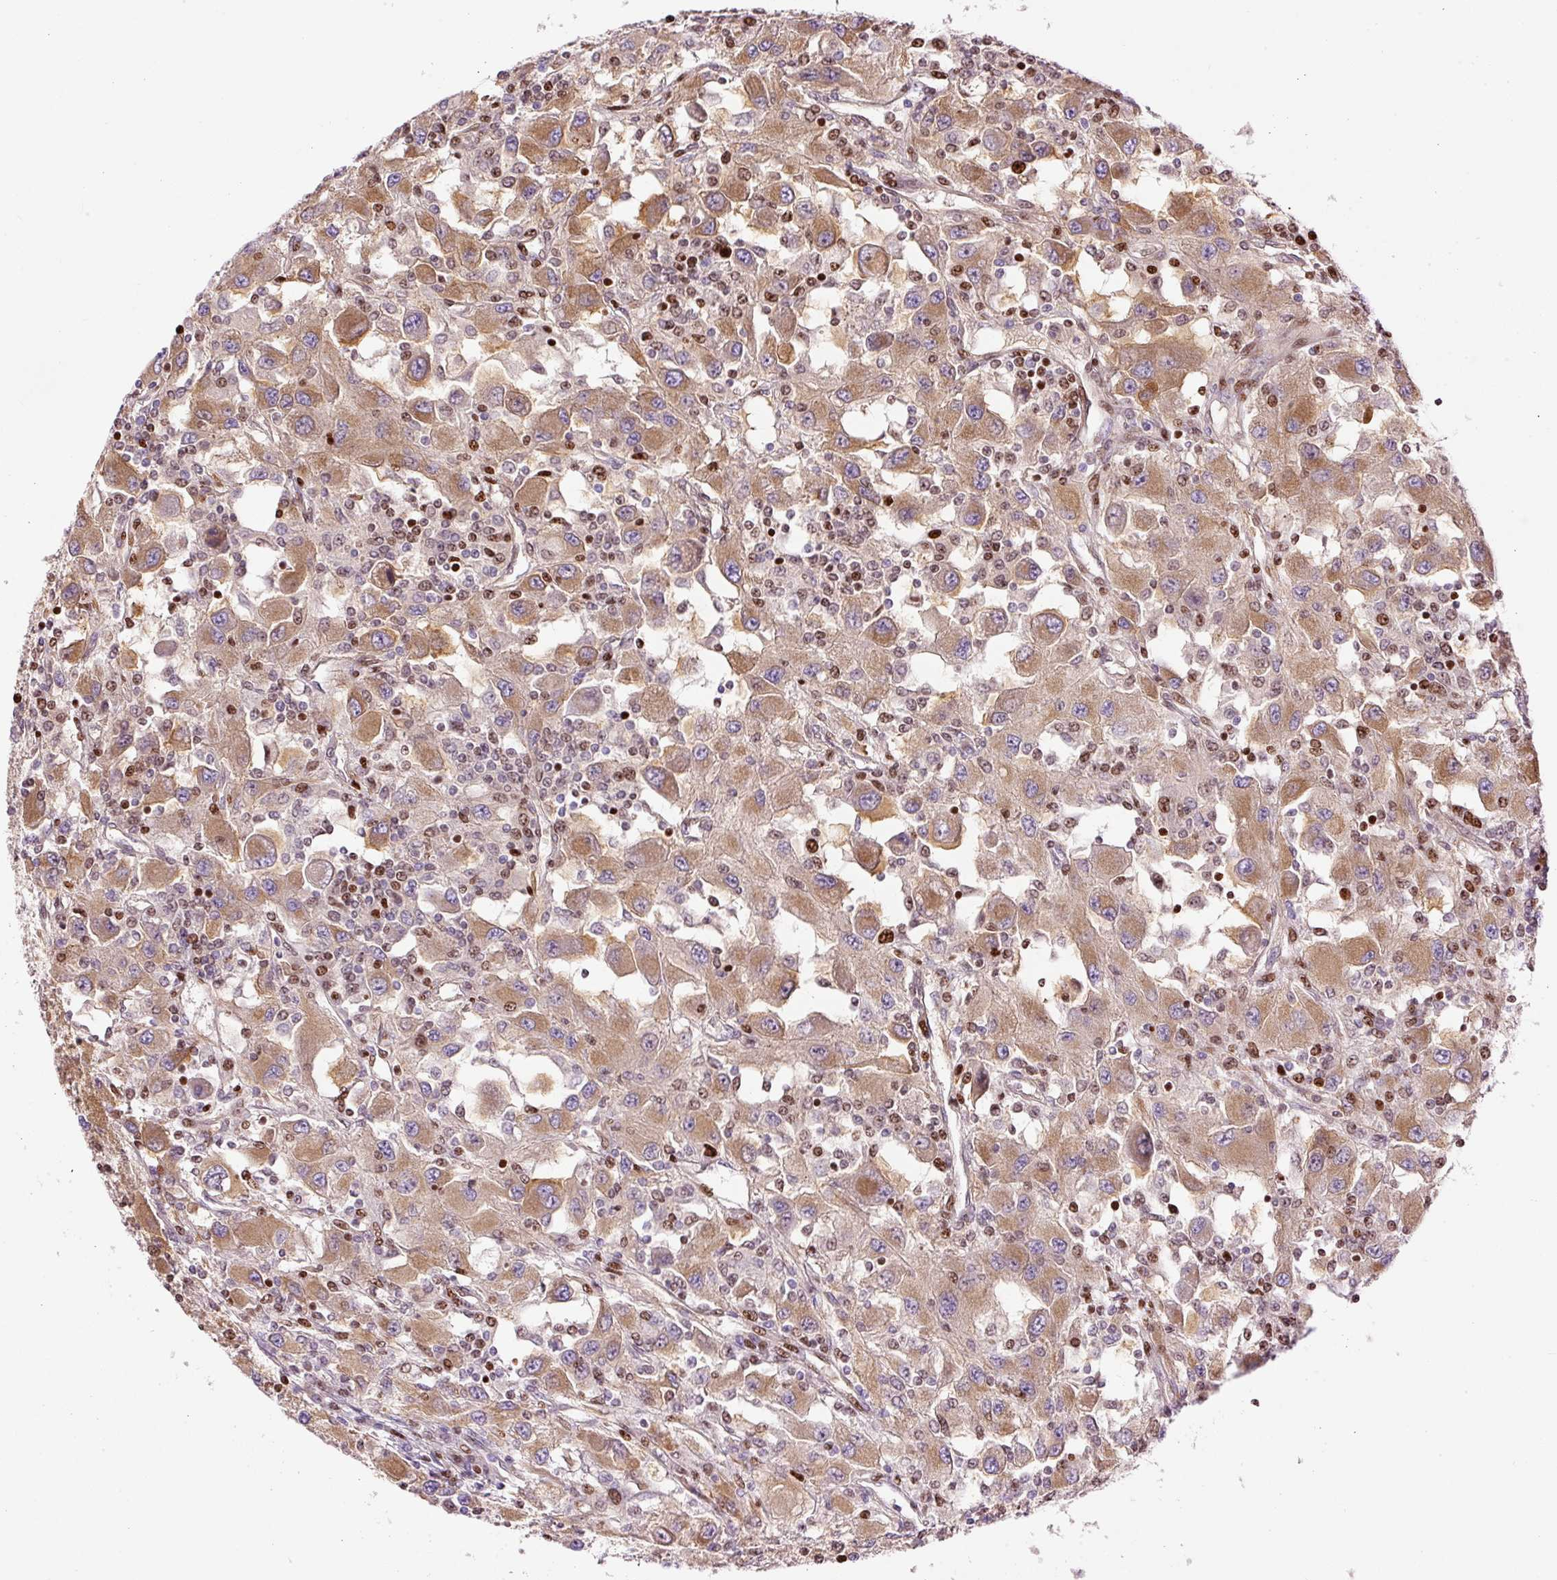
{"staining": {"intensity": "moderate", "quantity": ">75%", "location": "cytoplasmic/membranous"}, "tissue": "renal cancer", "cell_type": "Tumor cells", "image_type": "cancer", "snomed": [{"axis": "morphology", "description": "Adenocarcinoma, NOS"}, {"axis": "topography", "description": "Kidney"}], "caption": "A brown stain highlights moderate cytoplasmic/membranous expression of a protein in renal cancer (adenocarcinoma) tumor cells.", "gene": "TMEM8B", "patient": {"sex": "female", "age": 67}}